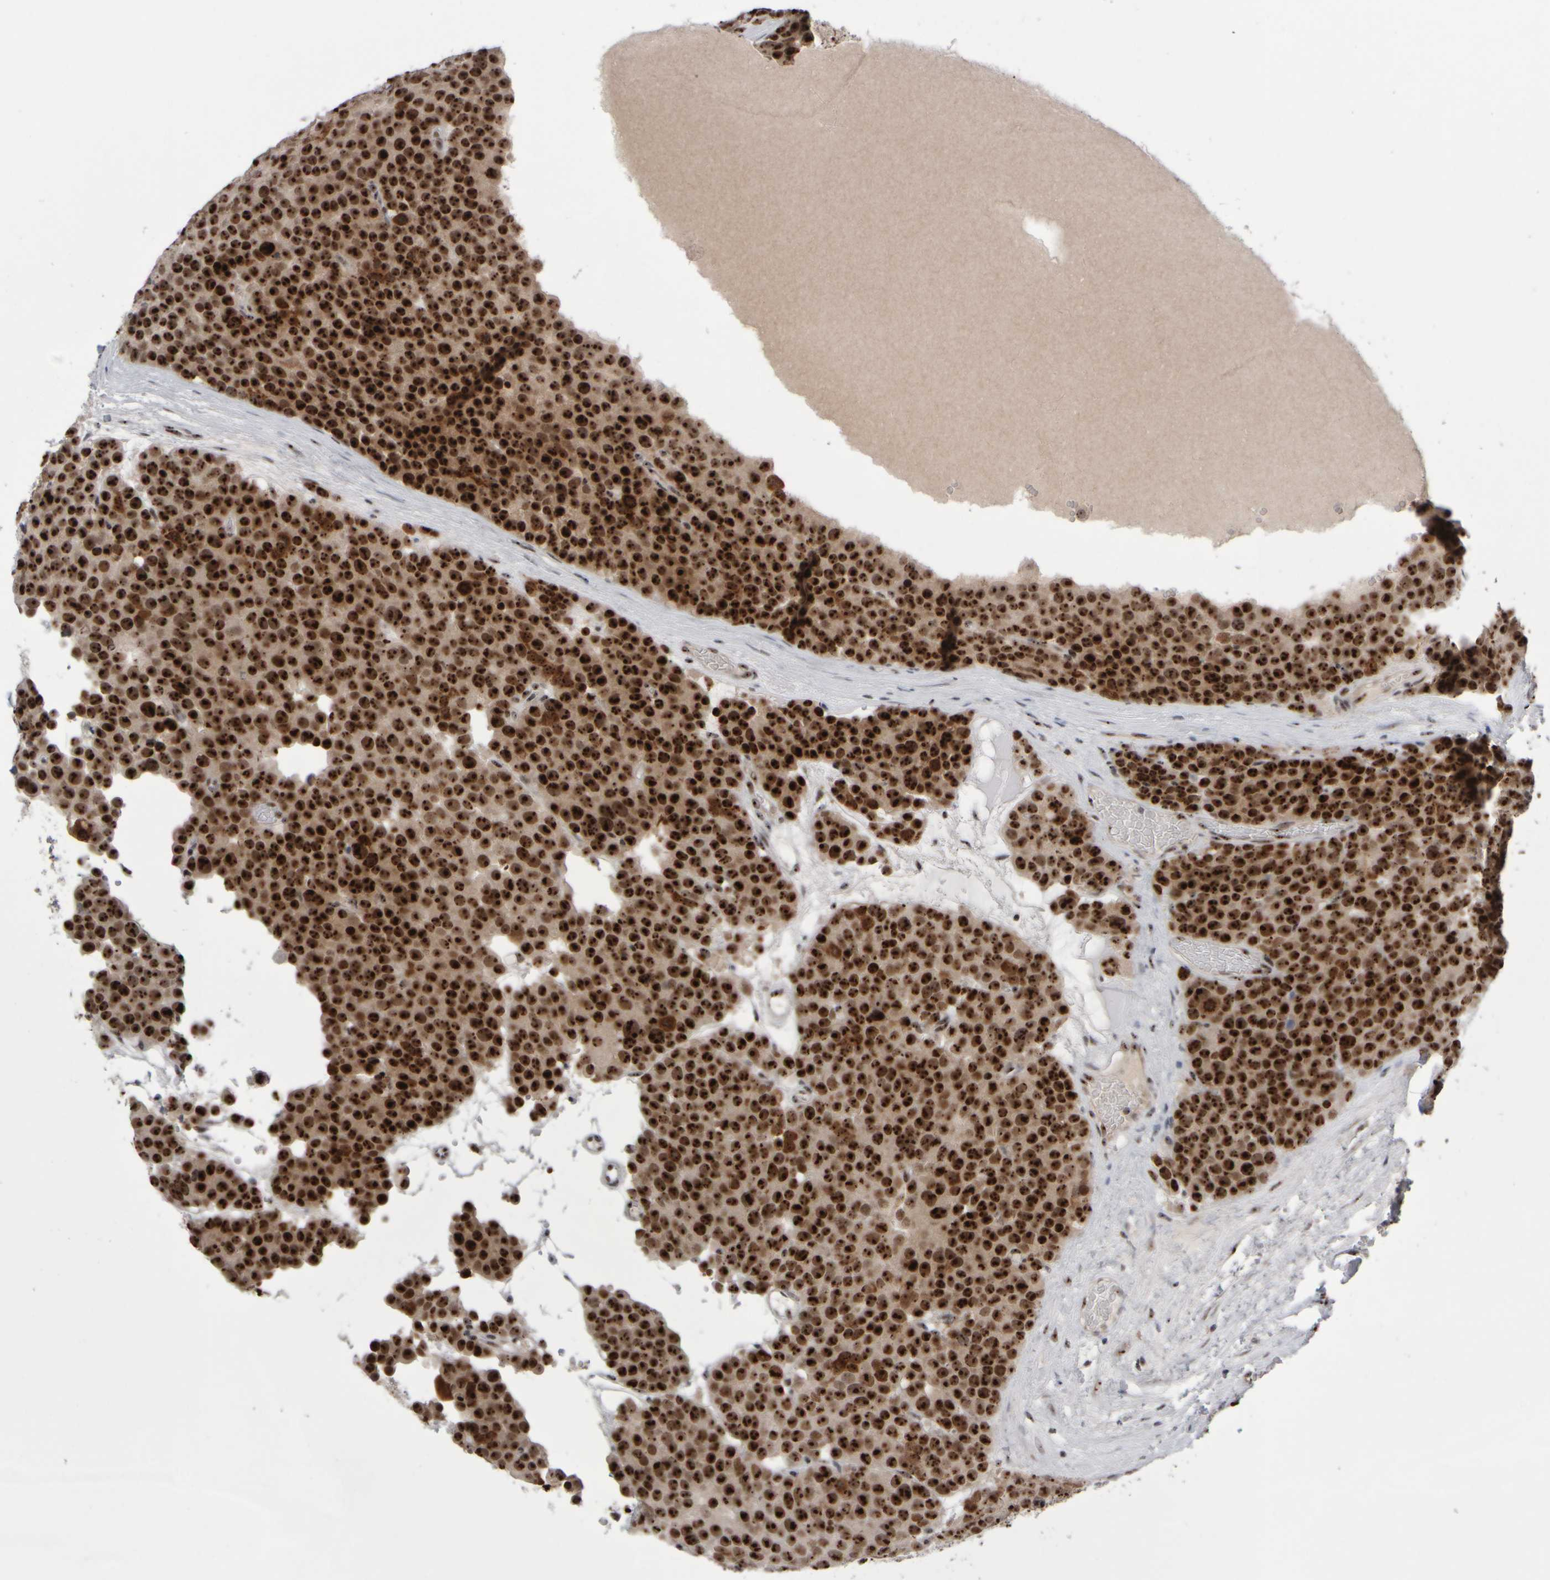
{"staining": {"intensity": "strong", "quantity": ">75%", "location": "nuclear"}, "tissue": "testis cancer", "cell_type": "Tumor cells", "image_type": "cancer", "snomed": [{"axis": "morphology", "description": "Seminoma, NOS"}, {"axis": "topography", "description": "Testis"}], "caption": "Strong nuclear protein expression is present in about >75% of tumor cells in testis seminoma. (DAB (3,3'-diaminobenzidine) = brown stain, brightfield microscopy at high magnification).", "gene": "SURF6", "patient": {"sex": "male", "age": 71}}